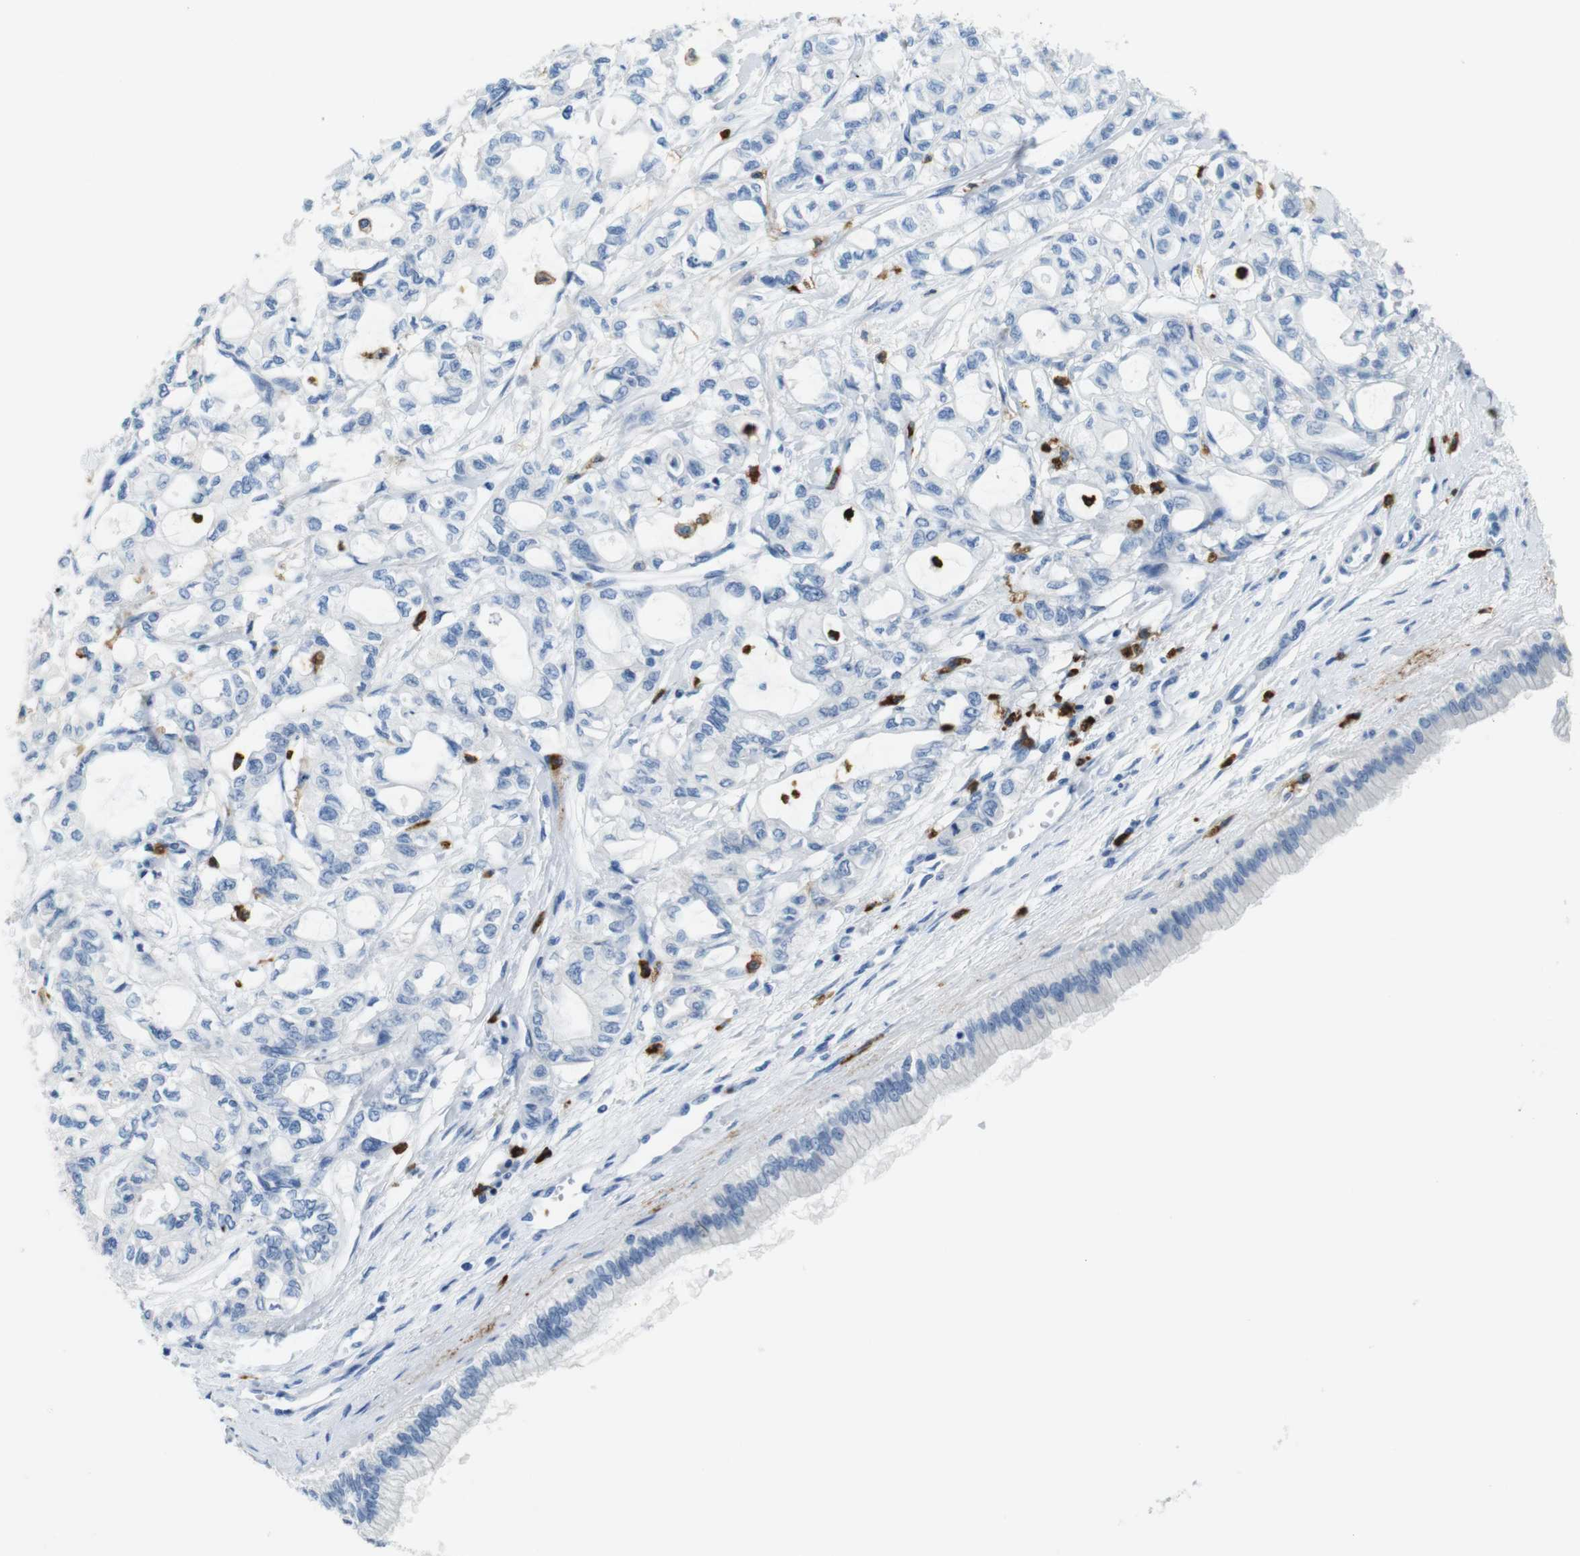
{"staining": {"intensity": "negative", "quantity": "none", "location": "none"}, "tissue": "pancreatic cancer", "cell_type": "Tumor cells", "image_type": "cancer", "snomed": [{"axis": "morphology", "description": "Adenocarcinoma, NOS"}, {"axis": "topography", "description": "Pancreas"}], "caption": "Immunohistochemistry histopathology image of neoplastic tissue: adenocarcinoma (pancreatic) stained with DAB (3,3'-diaminobenzidine) displays no significant protein expression in tumor cells. (DAB (3,3'-diaminobenzidine) IHC visualized using brightfield microscopy, high magnification).", "gene": "MCEMP1", "patient": {"sex": "male", "age": 79}}